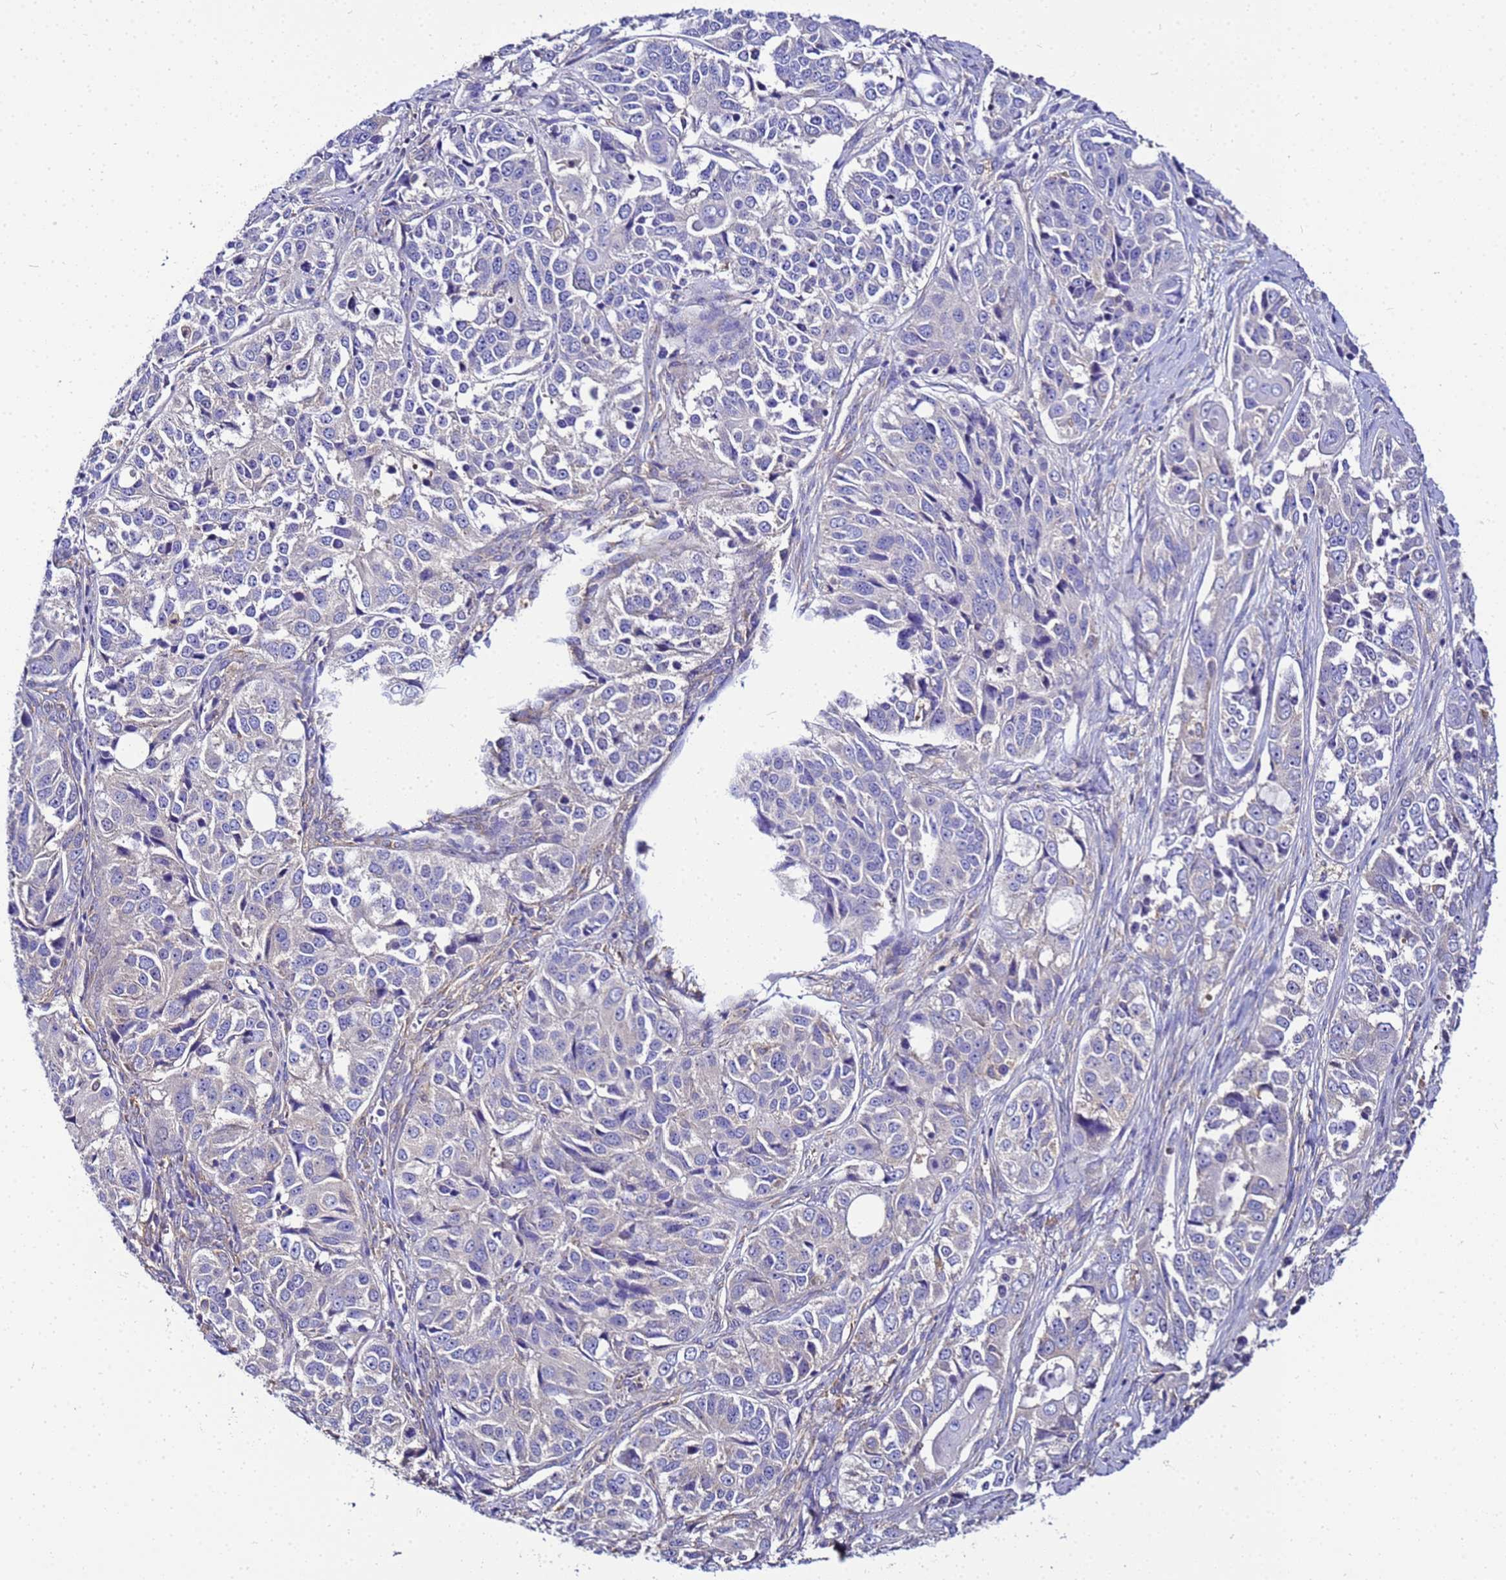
{"staining": {"intensity": "negative", "quantity": "none", "location": "none"}, "tissue": "ovarian cancer", "cell_type": "Tumor cells", "image_type": "cancer", "snomed": [{"axis": "morphology", "description": "Carcinoma, endometroid"}, {"axis": "topography", "description": "Ovary"}], "caption": "There is no significant staining in tumor cells of ovarian cancer (endometroid carcinoma).", "gene": "NARS1", "patient": {"sex": "female", "age": 51}}